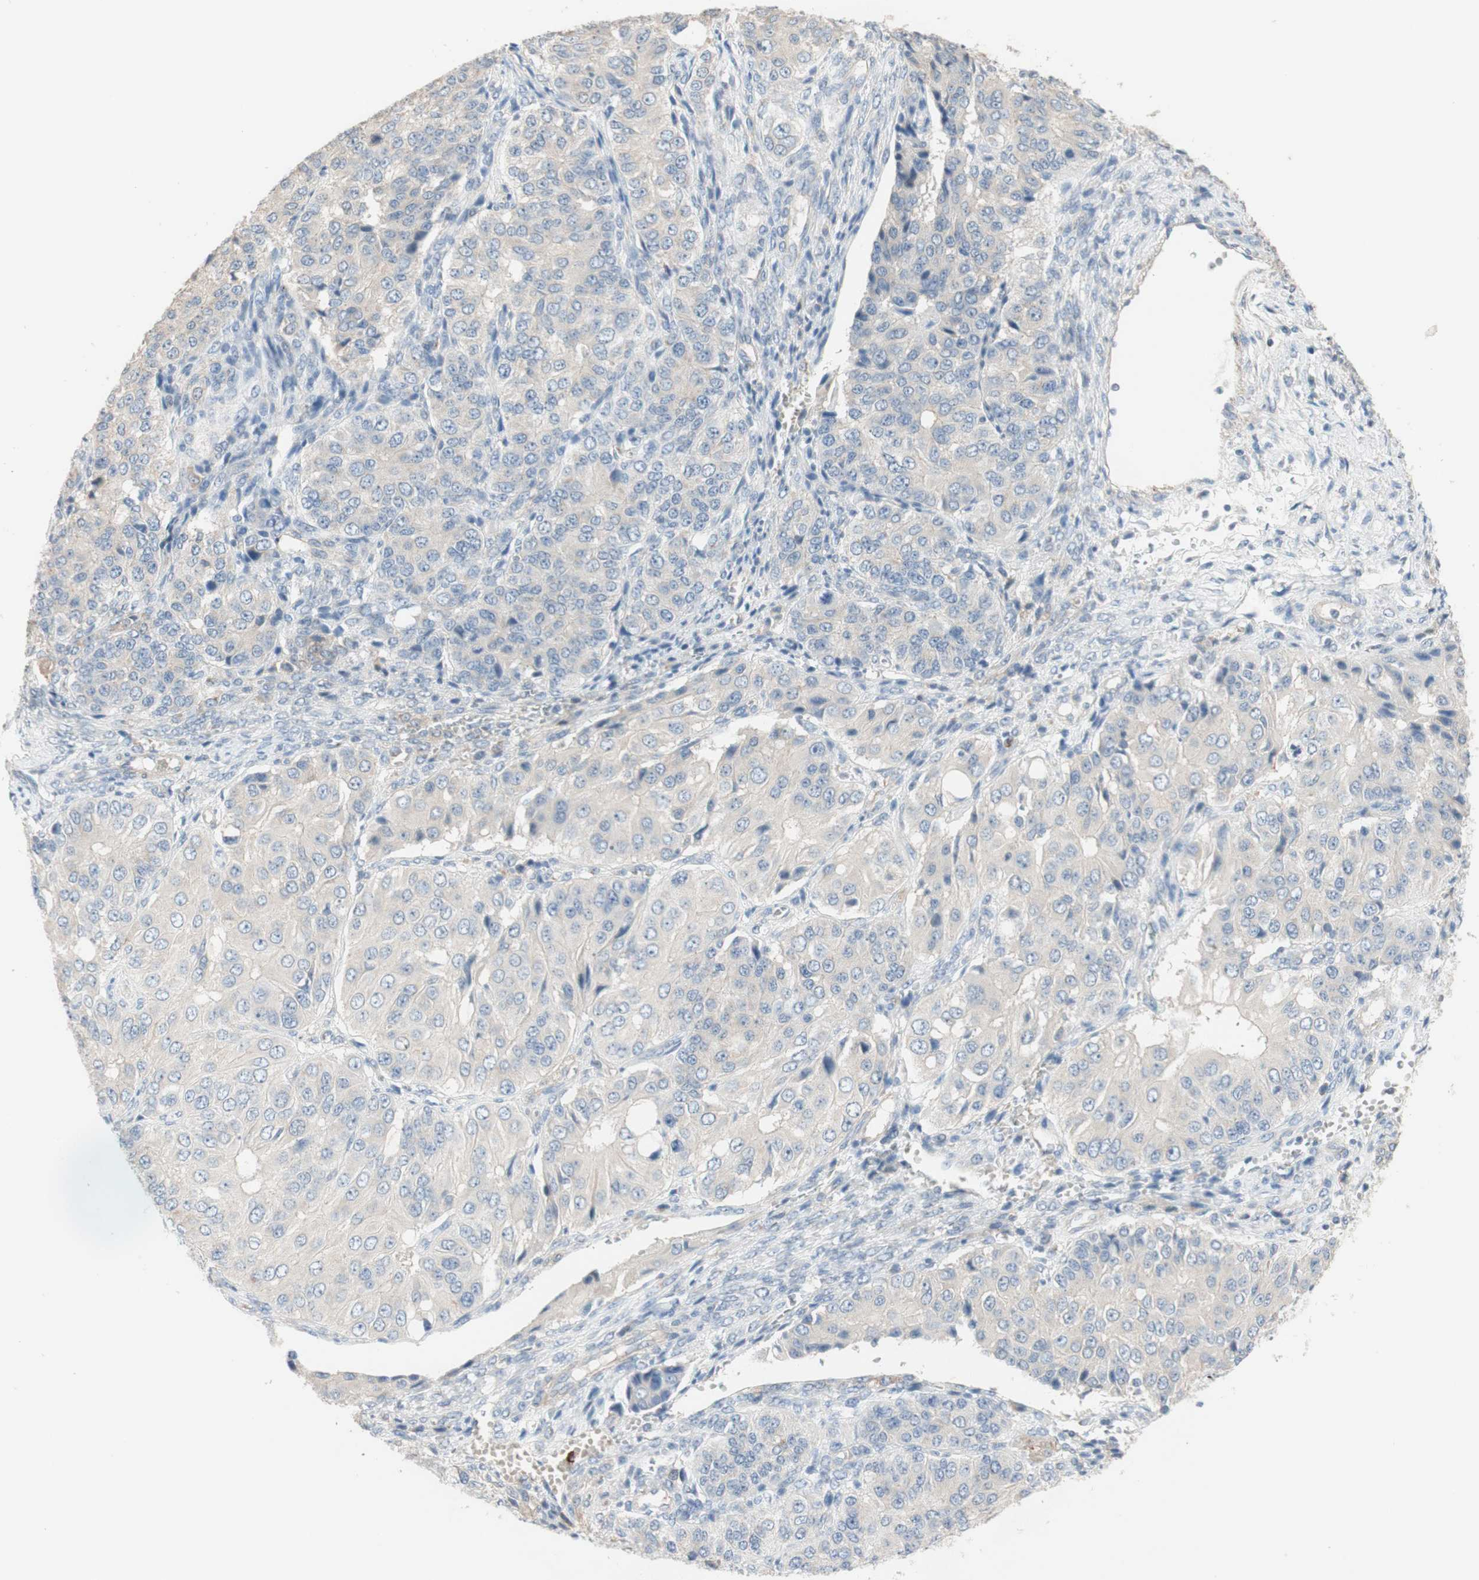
{"staining": {"intensity": "negative", "quantity": "none", "location": "none"}, "tissue": "ovarian cancer", "cell_type": "Tumor cells", "image_type": "cancer", "snomed": [{"axis": "morphology", "description": "Carcinoma, endometroid"}, {"axis": "topography", "description": "Ovary"}], "caption": "DAB immunohistochemical staining of ovarian cancer shows no significant expression in tumor cells. The staining was performed using DAB (3,3'-diaminobenzidine) to visualize the protein expression in brown, while the nuclei were stained in blue with hematoxylin (Magnification: 20x).", "gene": "MANEA", "patient": {"sex": "female", "age": 51}}